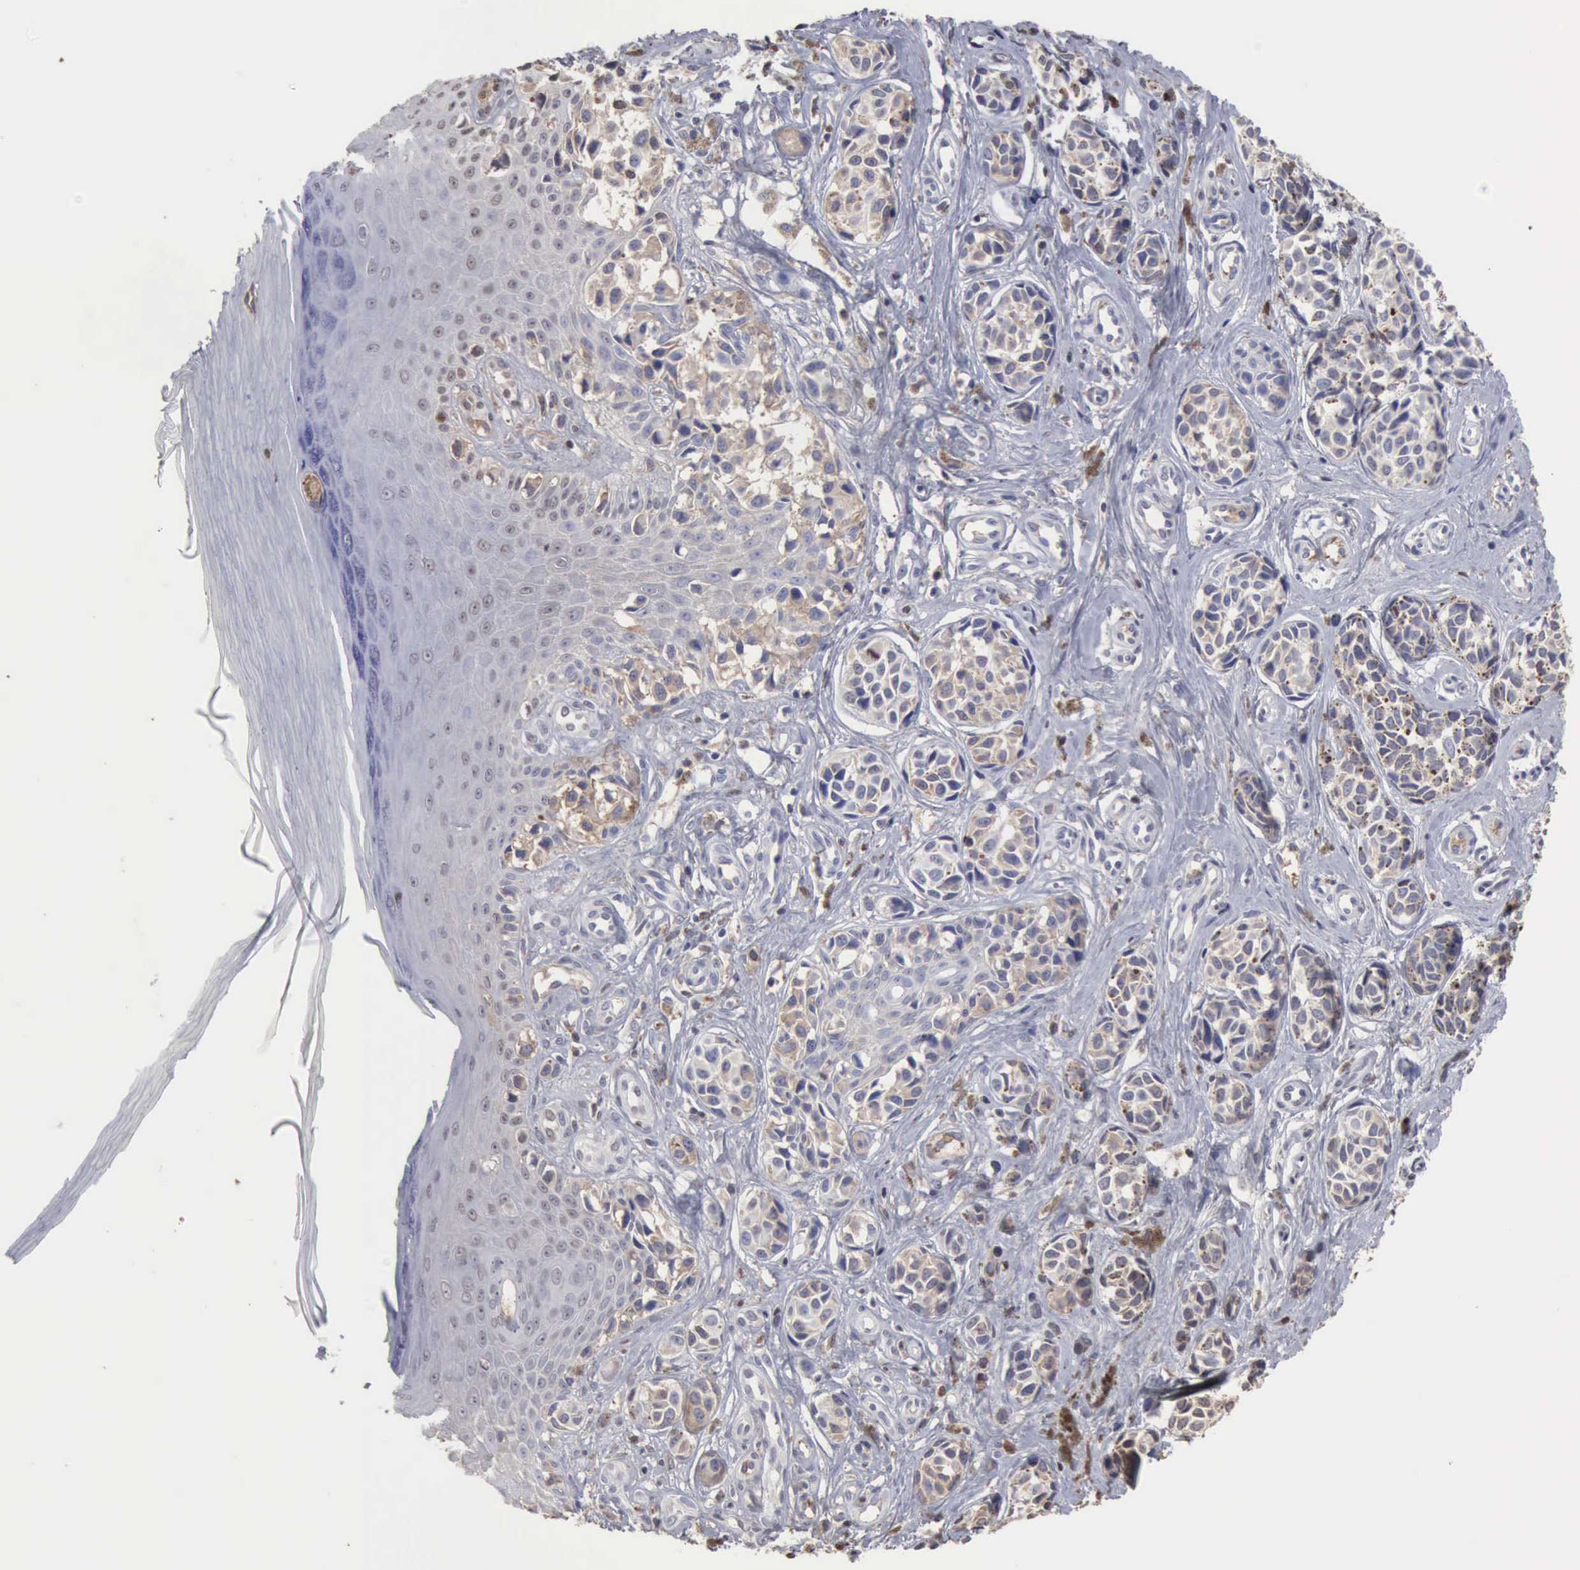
{"staining": {"intensity": "negative", "quantity": "none", "location": "none"}, "tissue": "melanoma", "cell_type": "Tumor cells", "image_type": "cancer", "snomed": [{"axis": "morphology", "description": "Malignant melanoma, NOS"}, {"axis": "topography", "description": "Skin"}], "caption": "Immunohistochemistry of melanoma displays no staining in tumor cells.", "gene": "SERPINA1", "patient": {"sex": "male", "age": 79}}